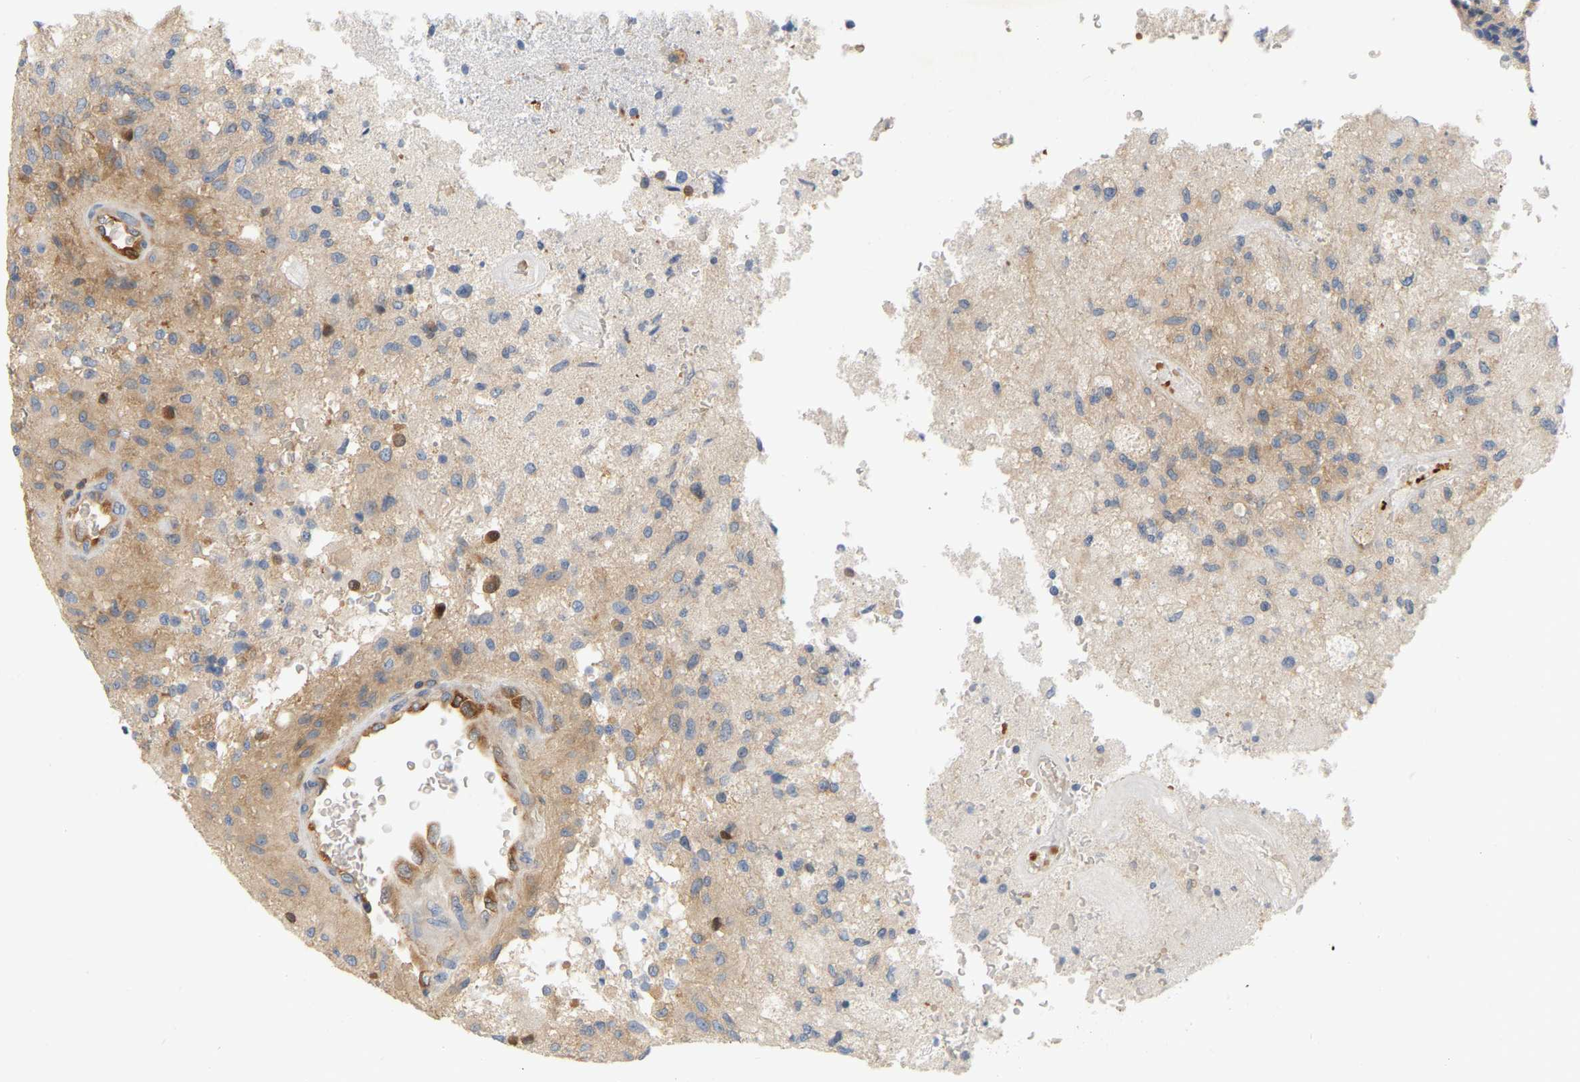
{"staining": {"intensity": "moderate", "quantity": "25%-75%", "location": "cytoplasmic/membranous"}, "tissue": "glioma", "cell_type": "Tumor cells", "image_type": "cancer", "snomed": [{"axis": "morphology", "description": "Normal tissue, NOS"}, {"axis": "morphology", "description": "Glioma, malignant, High grade"}, {"axis": "topography", "description": "Cerebral cortex"}], "caption": "A photomicrograph of human glioma stained for a protein demonstrates moderate cytoplasmic/membranous brown staining in tumor cells.", "gene": "AKAP13", "patient": {"sex": "male", "age": 77}}